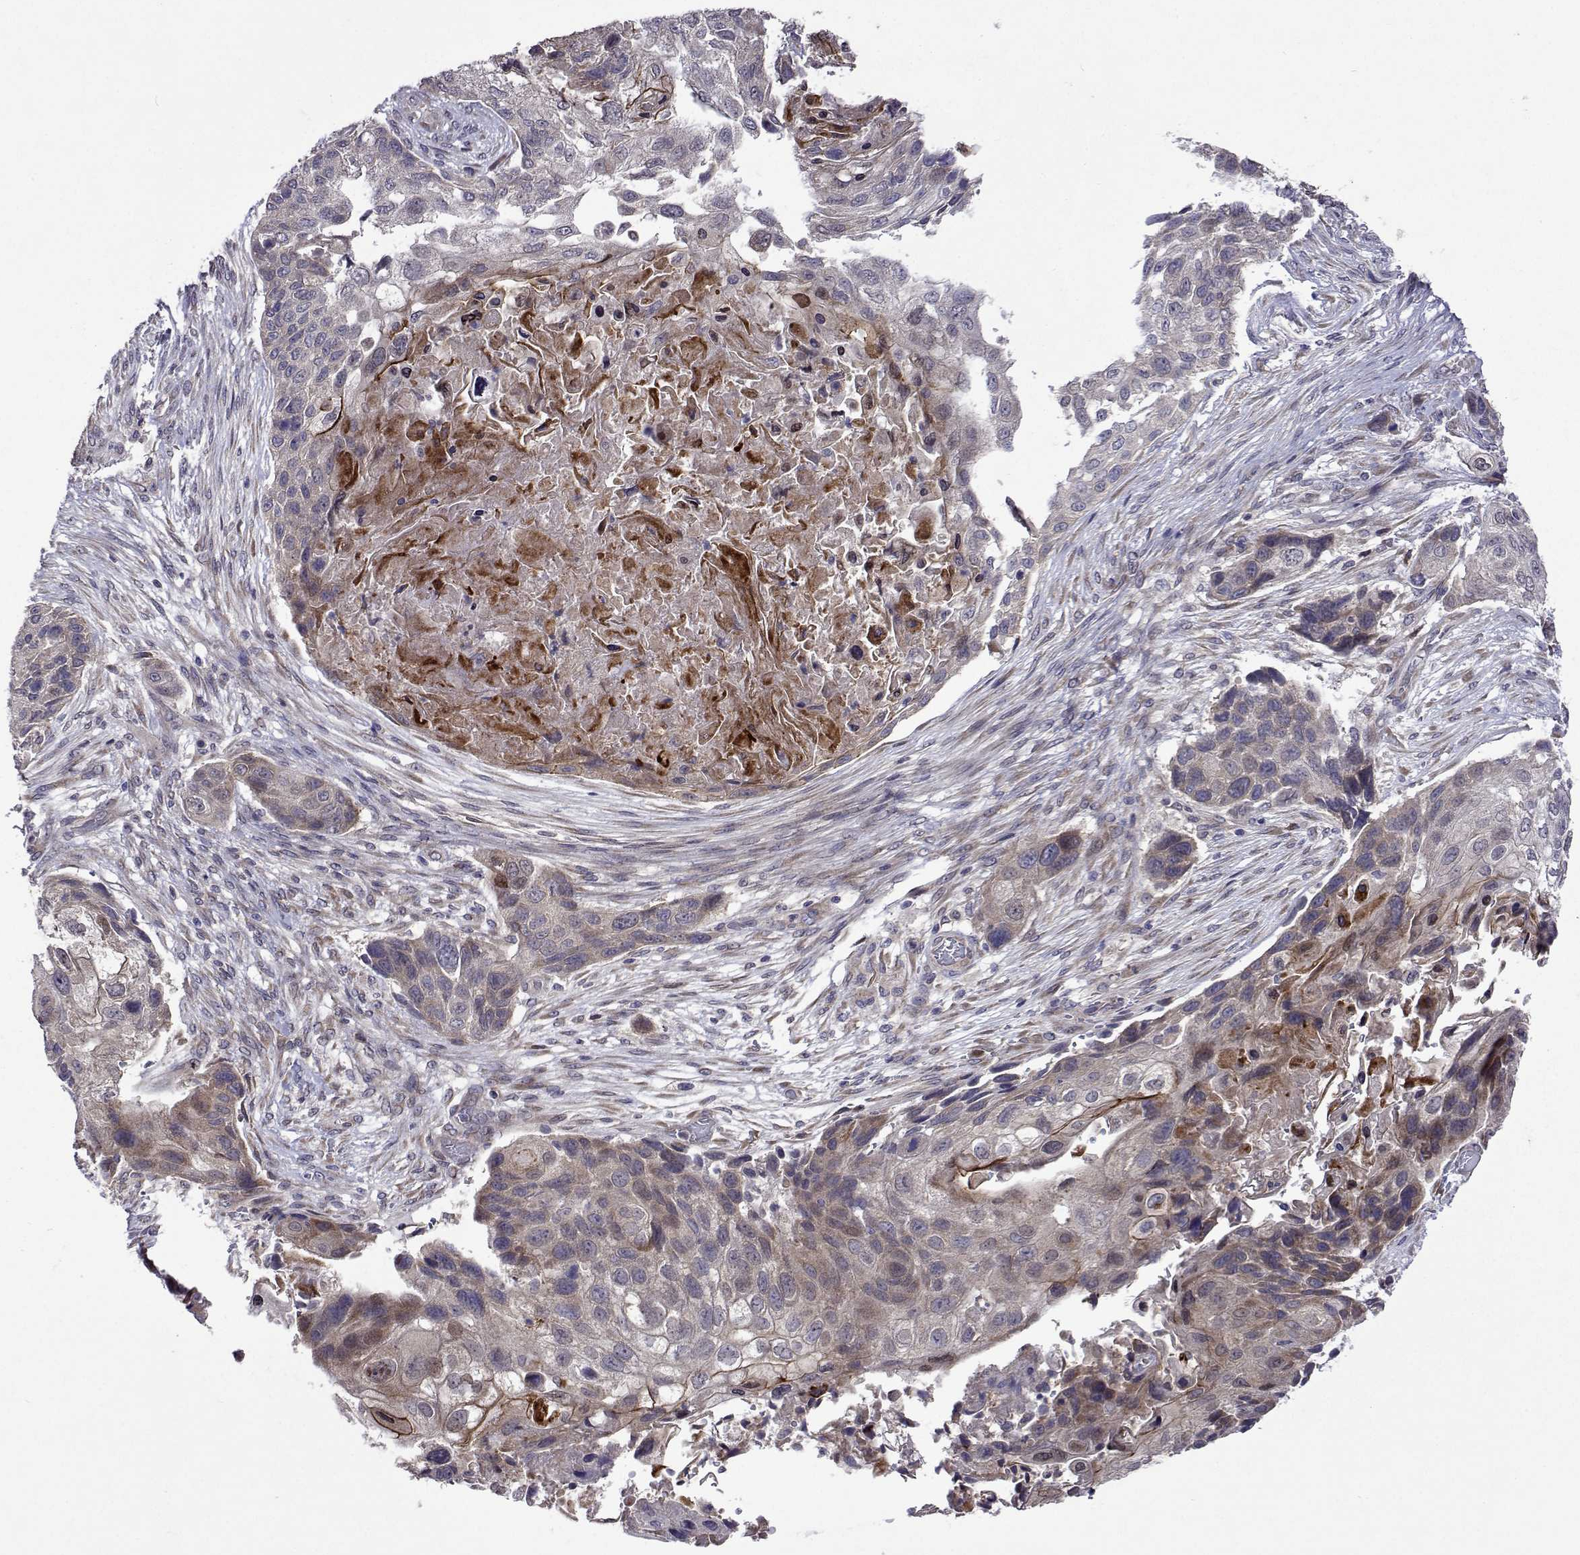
{"staining": {"intensity": "weak", "quantity": "<25%", "location": "cytoplasmic/membranous"}, "tissue": "lung cancer", "cell_type": "Tumor cells", "image_type": "cancer", "snomed": [{"axis": "morphology", "description": "Squamous cell carcinoma, NOS"}, {"axis": "topography", "description": "Lung"}], "caption": "Micrograph shows no significant protein positivity in tumor cells of lung cancer (squamous cell carcinoma).", "gene": "TARBP2", "patient": {"sex": "male", "age": 69}}